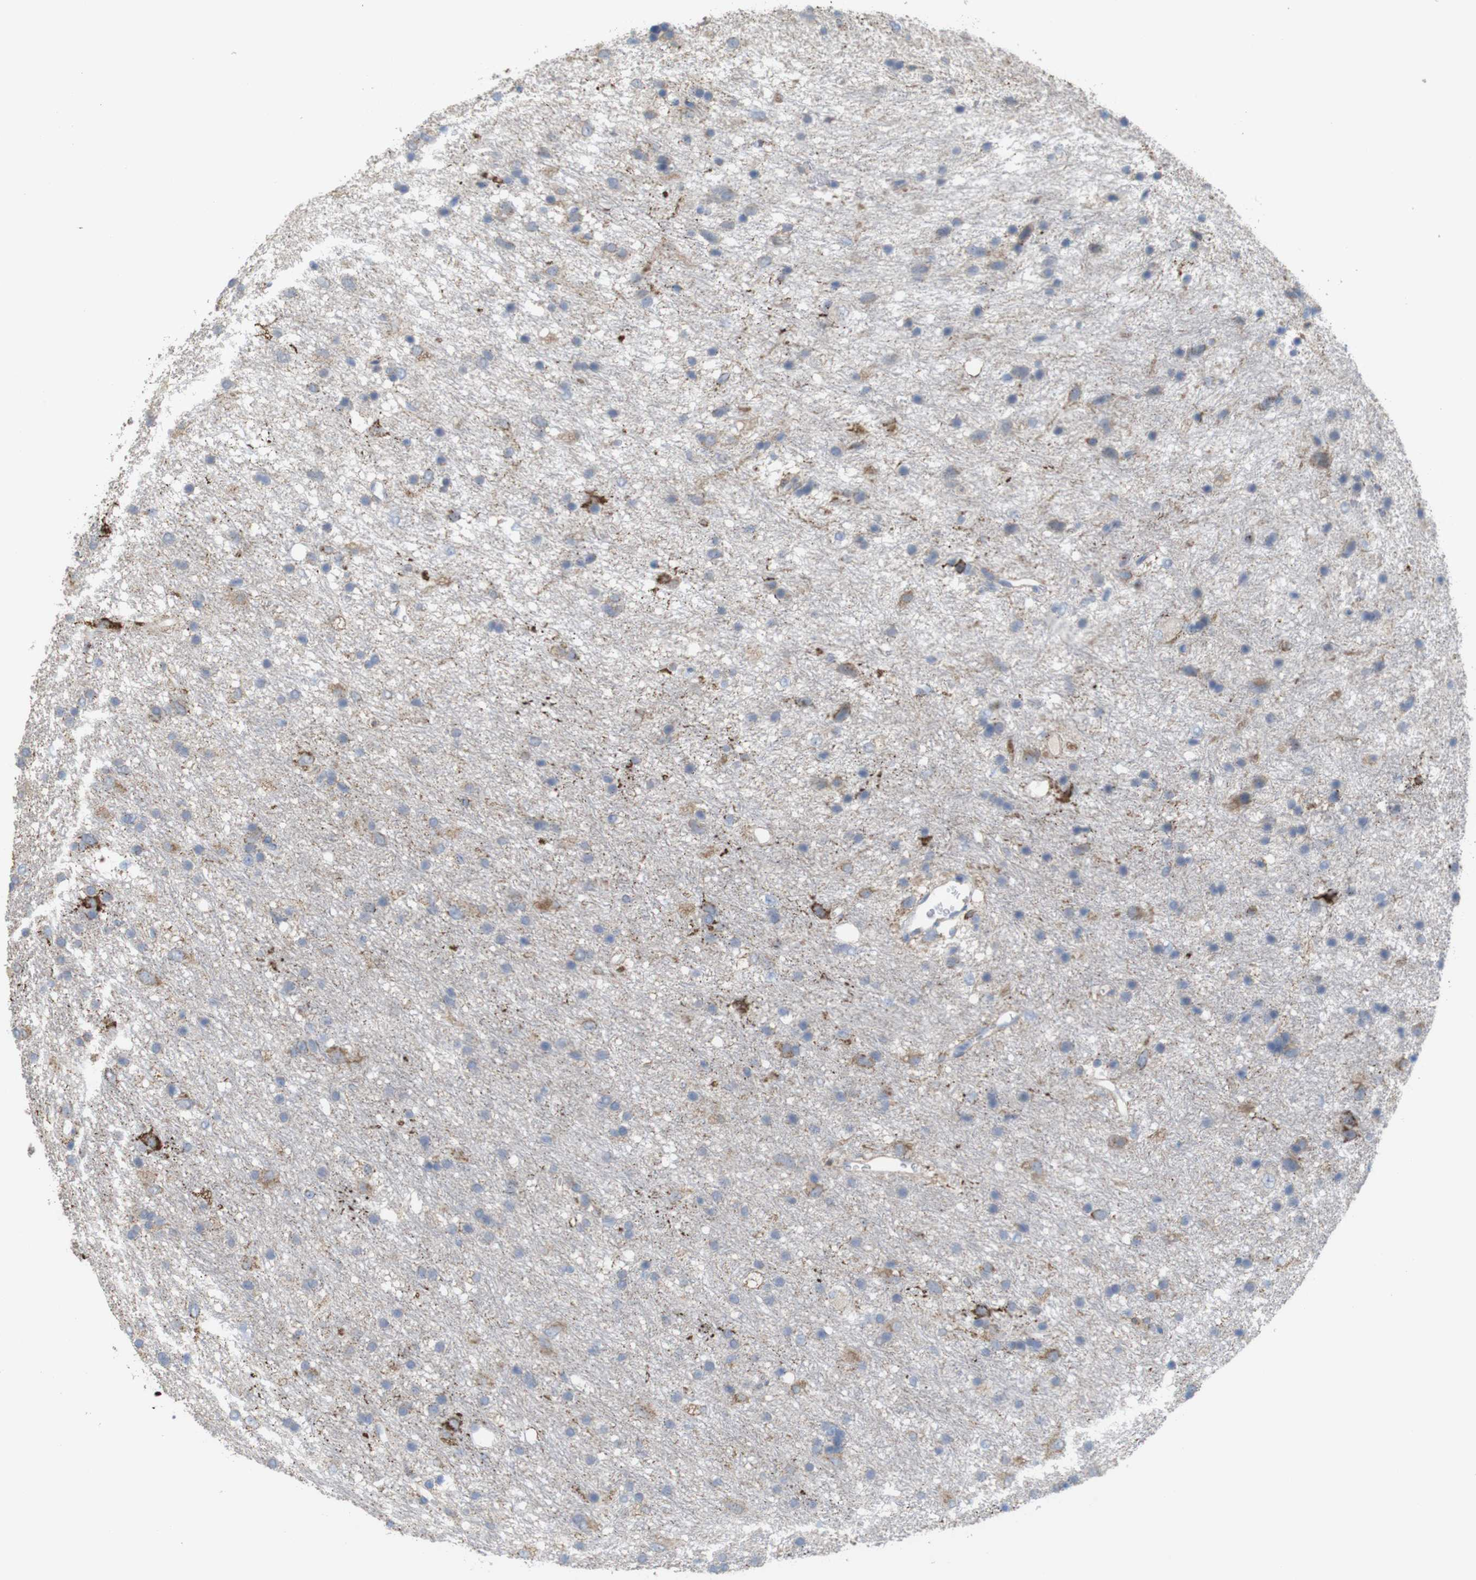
{"staining": {"intensity": "strong", "quantity": "<25%", "location": "cytoplasmic/membranous"}, "tissue": "glioma", "cell_type": "Tumor cells", "image_type": "cancer", "snomed": [{"axis": "morphology", "description": "Glioma, malignant, Low grade"}, {"axis": "topography", "description": "Brain"}], "caption": "This is an image of IHC staining of glioma, which shows strong expression in the cytoplasmic/membranous of tumor cells.", "gene": "PTPRR", "patient": {"sex": "male", "age": 77}}